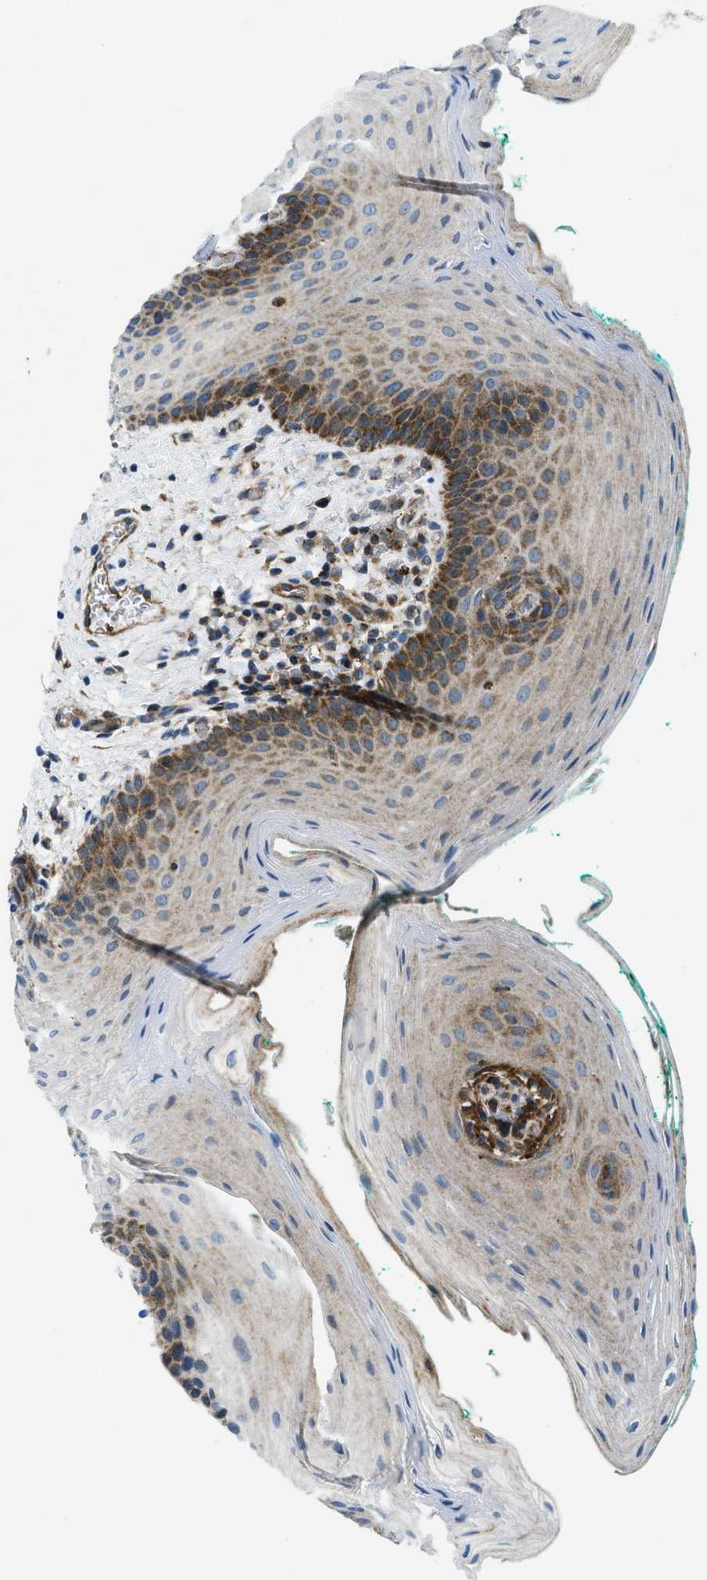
{"staining": {"intensity": "moderate", "quantity": "<25%", "location": "cytoplasmic/membranous"}, "tissue": "oral mucosa", "cell_type": "Squamous epithelial cells", "image_type": "normal", "snomed": [{"axis": "morphology", "description": "Normal tissue, NOS"}, {"axis": "topography", "description": "Oral tissue"}], "caption": "A photomicrograph of human oral mucosa stained for a protein displays moderate cytoplasmic/membranous brown staining in squamous epithelial cells. (Stains: DAB (3,3'-diaminobenzidine) in brown, nuclei in blue, Microscopy: brightfield microscopy at high magnification).", "gene": "CSPG4", "patient": {"sex": "male", "age": 58}}